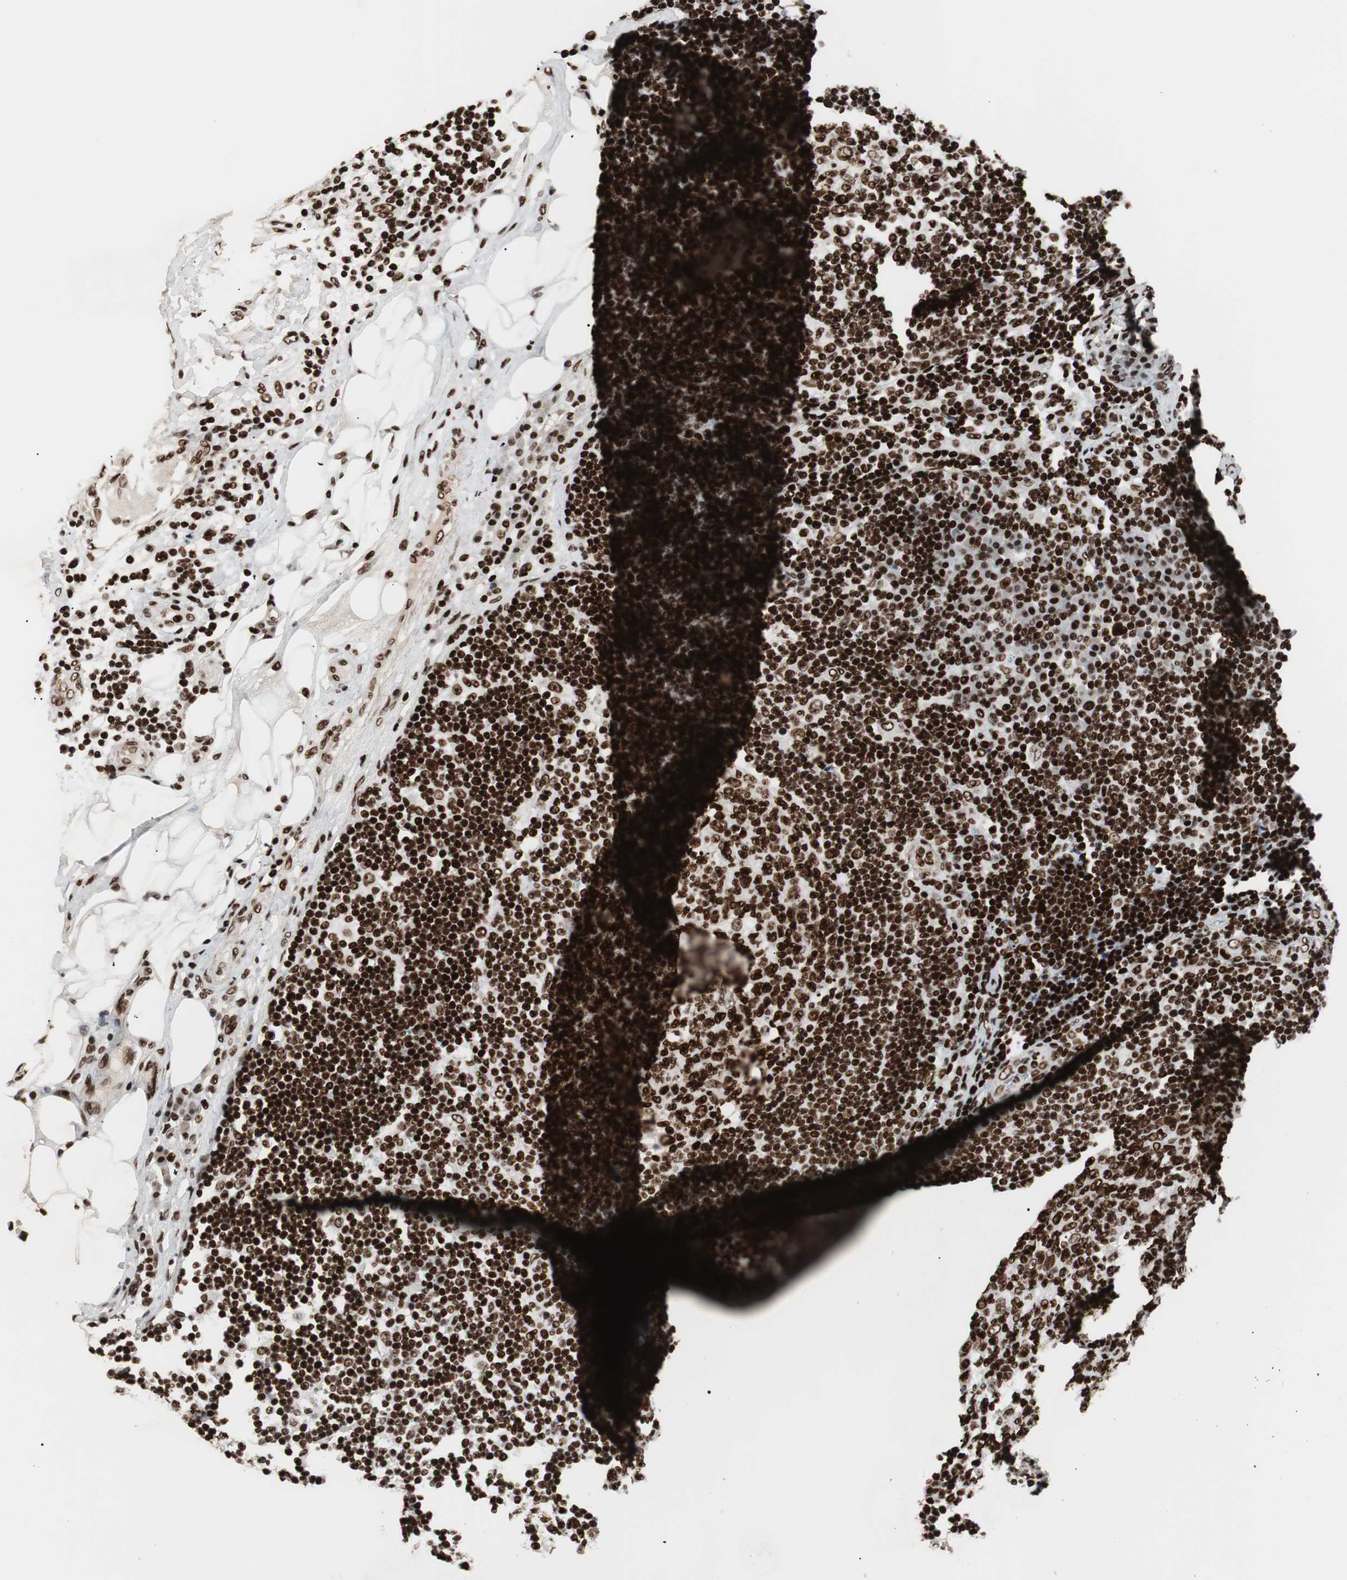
{"staining": {"intensity": "strong", "quantity": ">75%", "location": "nuclear"}, "tissue": "lymph node", "cell_type": "Germinal center cells", "image_type": "normal", "snomed": [{"axis": "morphology", "description": "Normal tissue, NOS"}, {"axis": "morphology", "description": "Squamous cell carcinoma, metastatic, NOS"}, {"axis": "topography", "description": "Lymph node"}], "caption": "Human lymph node stained with a brown dye exhibits strong nuclear positive expression in approximately >75% of germinal center cells.", "gene": "MTA2", "patient": {"sex": "female", "age": 53}}